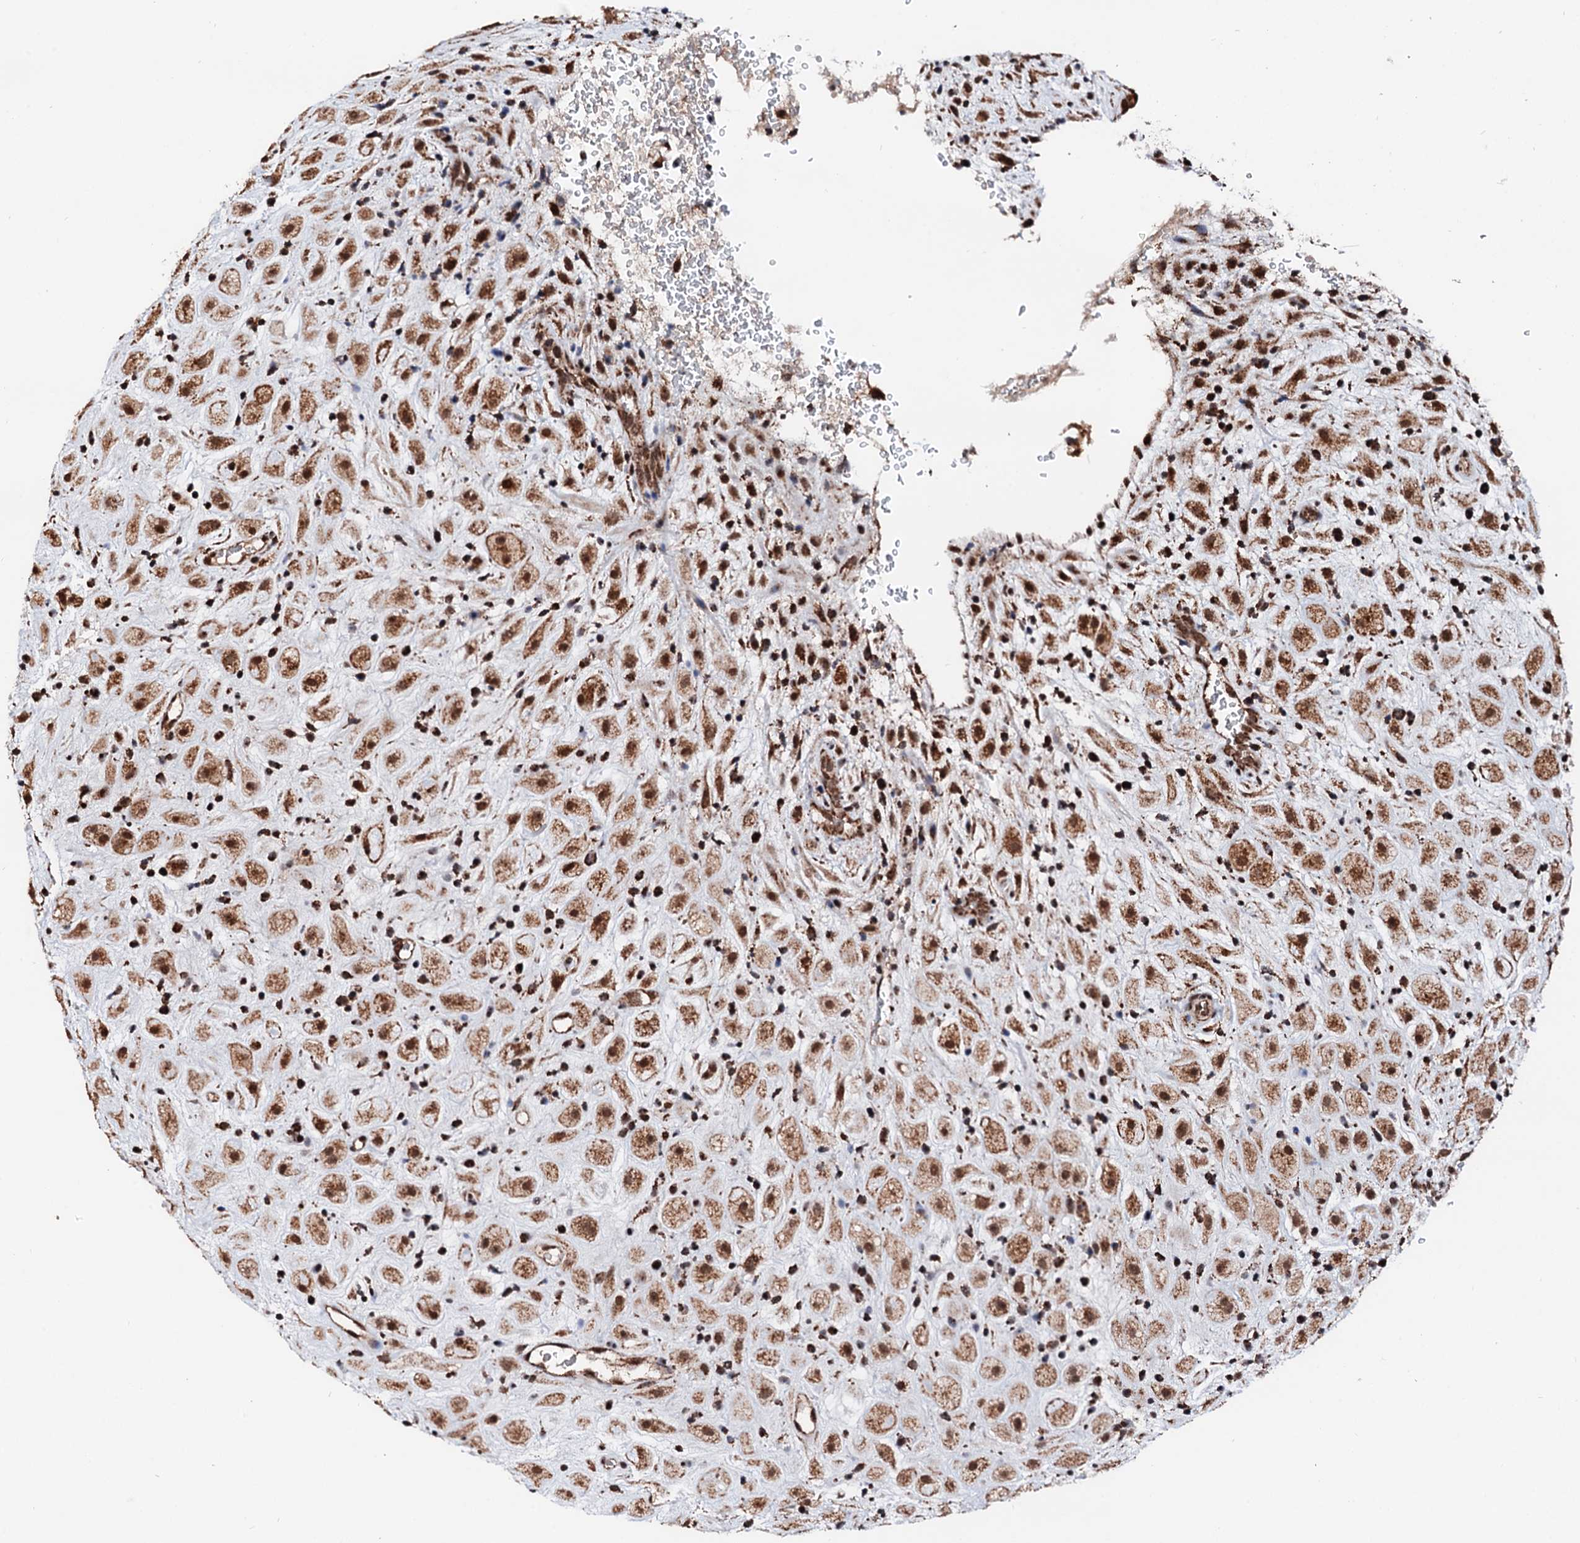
{"staining": {"intensity": "moderate", "quantity": ">75%", "location": "cytoplasmic/membranous,nuclear"}, "tissue": "placenta", "cell_type": "Decidual cells", "image_type": "normal", "snomed": [{"axis": "morphology", "description": "Normal tissue, NOS"}, {"axis": "topography", "description": "Placenta"}], "caption": "A brown stain shows moderate cytoplasmic/membranous,nuclear expression of a protein in decidual cells of unremarkable placenta.", "gene": "SECISBP2L", "patient": {"sex": "female", "age": 35}}